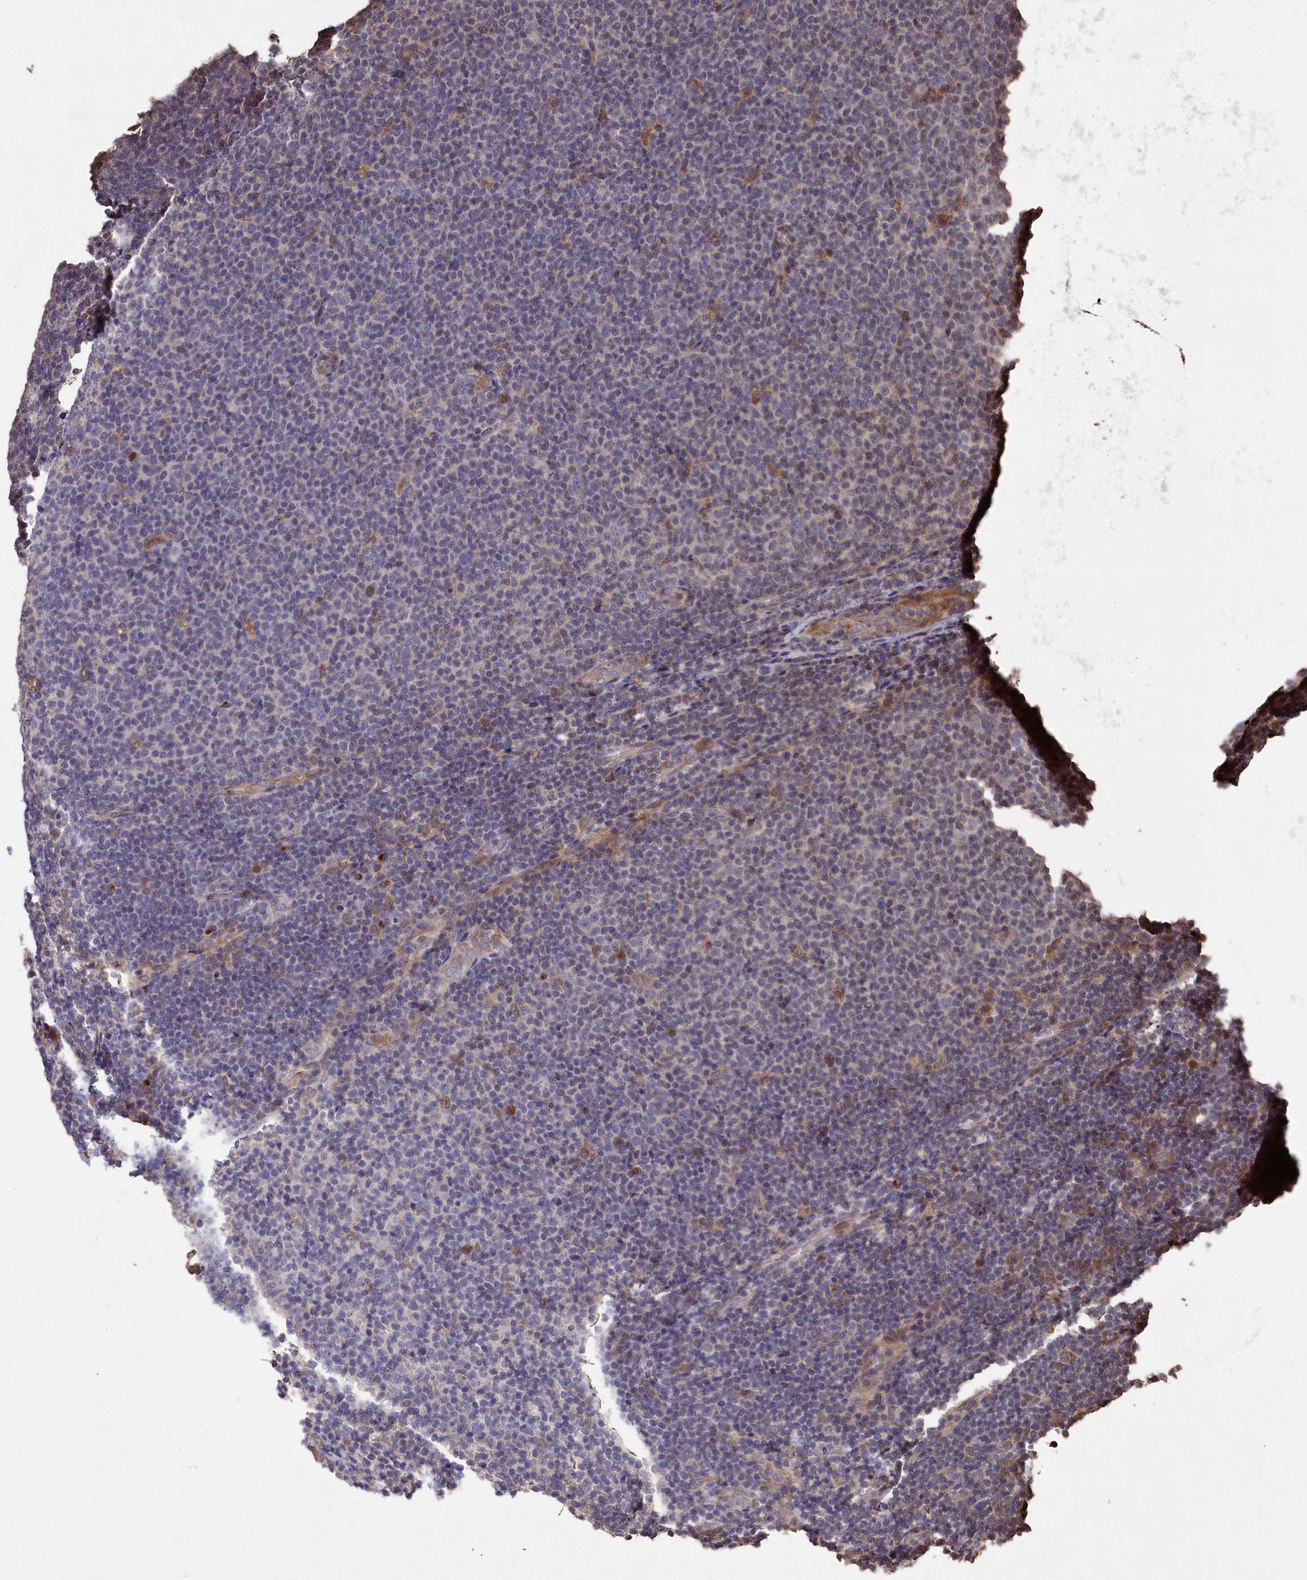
{"staining": {"intensity": "negative", "quantity": "none", "location": "none"}, "tissue": "lymphoma", "cell_type": "Tumor cells", "image_type": "cancer", "snomed": [{"axis": "morphology", "description": "Malignant lymphoma, non-Hodgkin's type, Low grade"}, {"axis": "topography", "description": "Lymph node"}], "caption": "A micrograph of lymphoma stained for a protein demonstrates no brown staining in tumor cells.", "gene": "NAA60", "patient": {"sex": "male", "age": 66}}